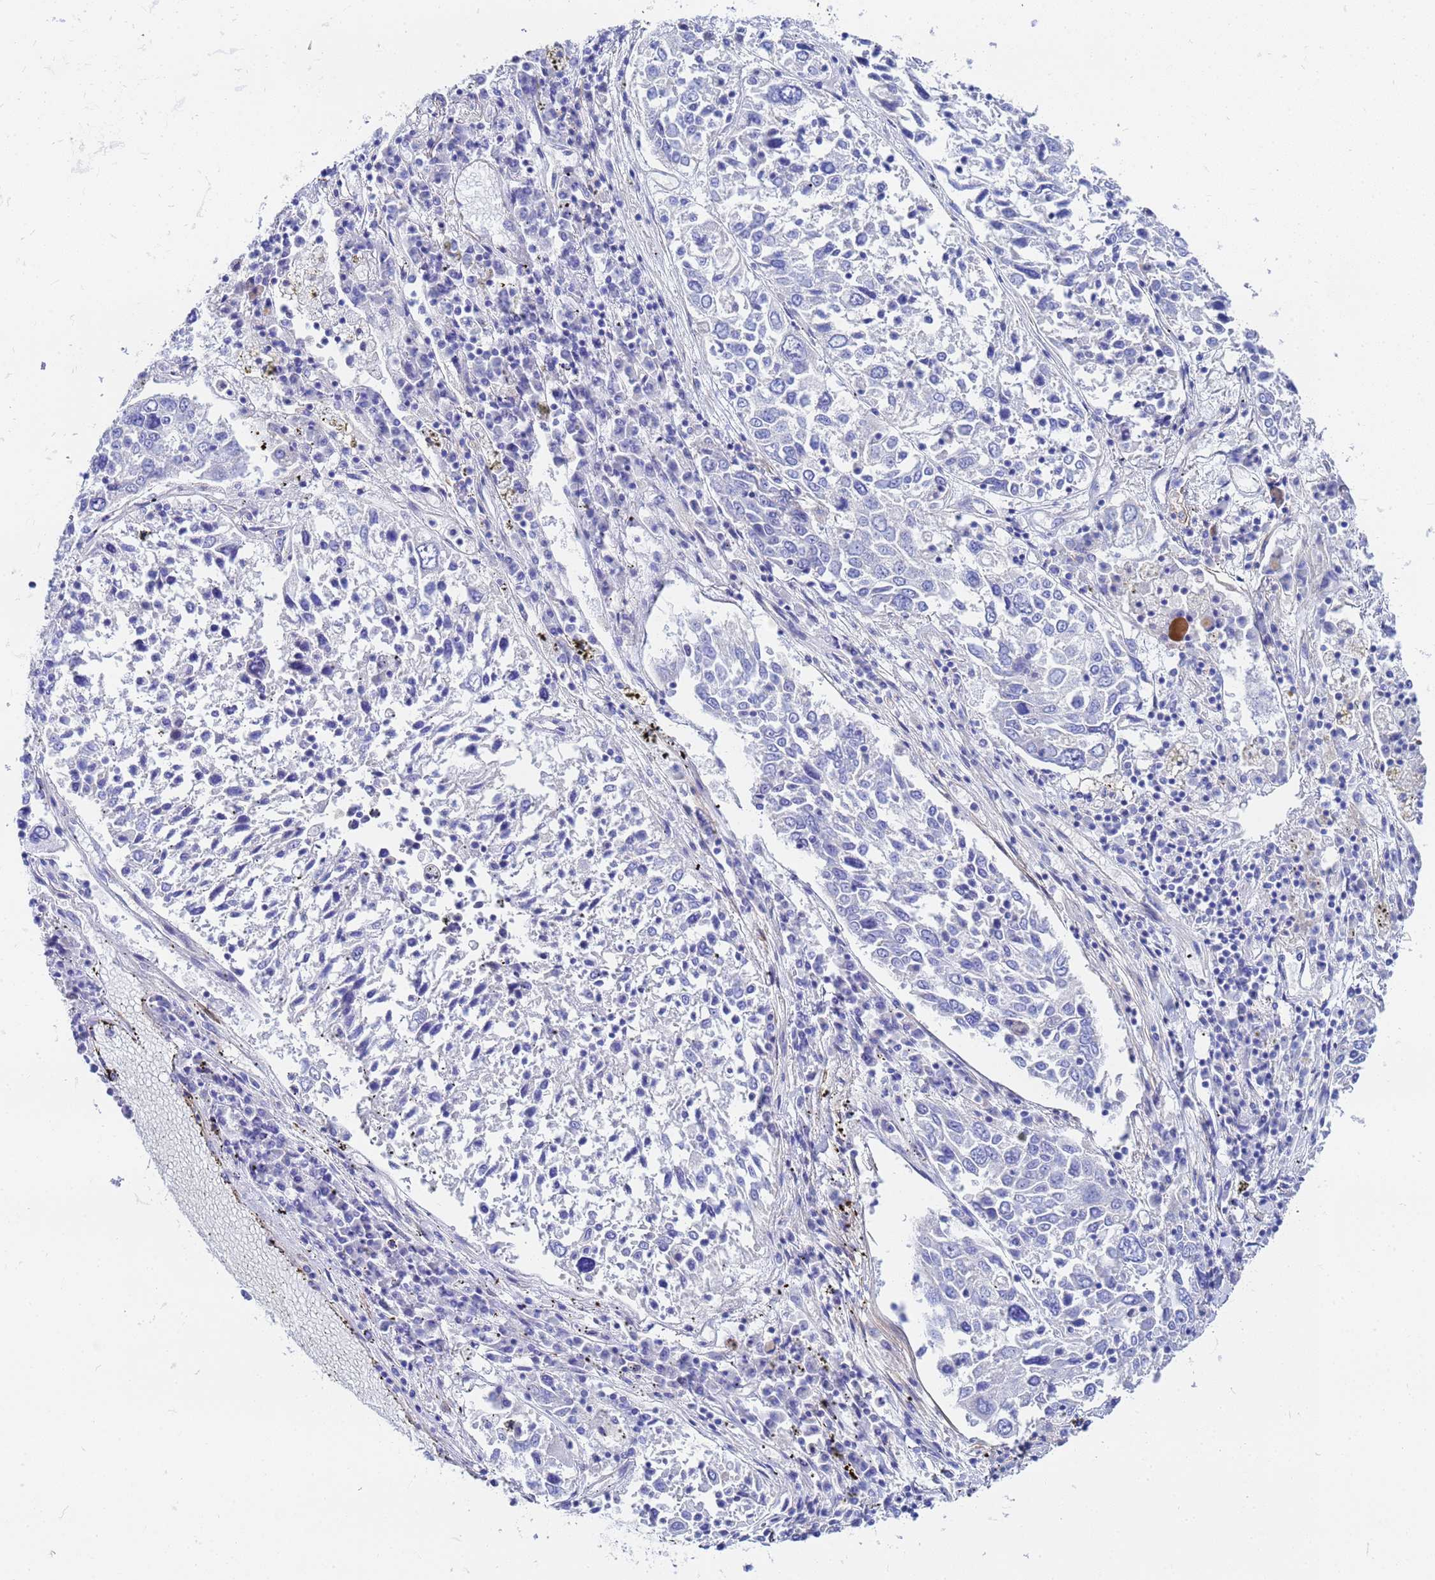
{"staining": {"intensity": "negative", "quantity": "none", "location": "none"}, "tissue": "lung cancer", "cell_type": "Tumor cells", "image_type": "cancer", "snomed": [{"axis": "morphology", "description": "Squamous cell carcinoma, NOS"}, {"axis": "topography", "description": "Lung"}], "caption": "Lung cancer (squamous cell carcinoma) was stained to show a protein in brown. There is no significant staining in tumor cells.", "gene": "RAB39B", "patient": {"sex": "male", "age": 65}}